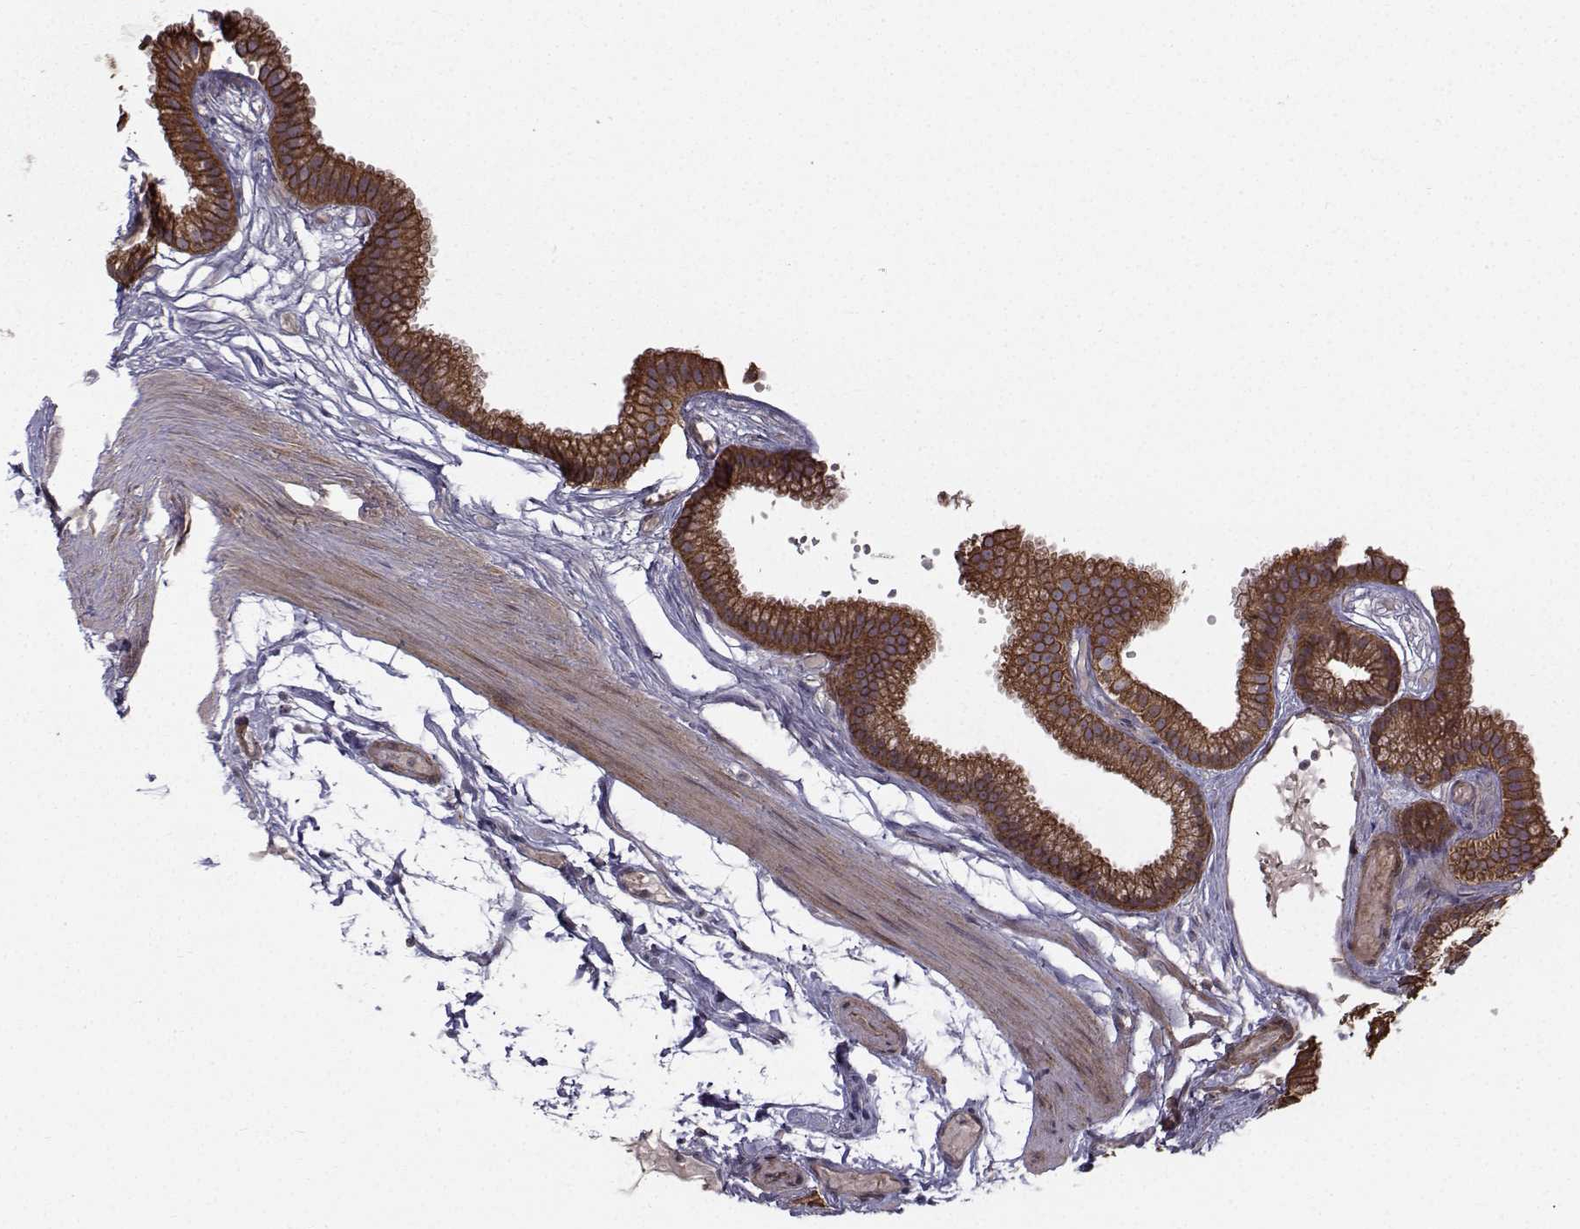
{"staining": {"intensity": "strong", "quantity": ">75%", "location": "cytoplasmic/membranous"}, "tissue": "gallbladder", "cell_type": "Glandular cells", "image_type": "normal", "snomed": [{"axis": "morphology", "description": "Normal tissue, NOS"}, {"axis": "topography", "description": "Gallbladder"}], "caption": "Protein staining demonstrates strong cytoplasmic/membranous expression in about >75% of glandular cells in unremarkable gallbladder.", "gene": "APC", "patient": {"sex": "female", "age": 45}}